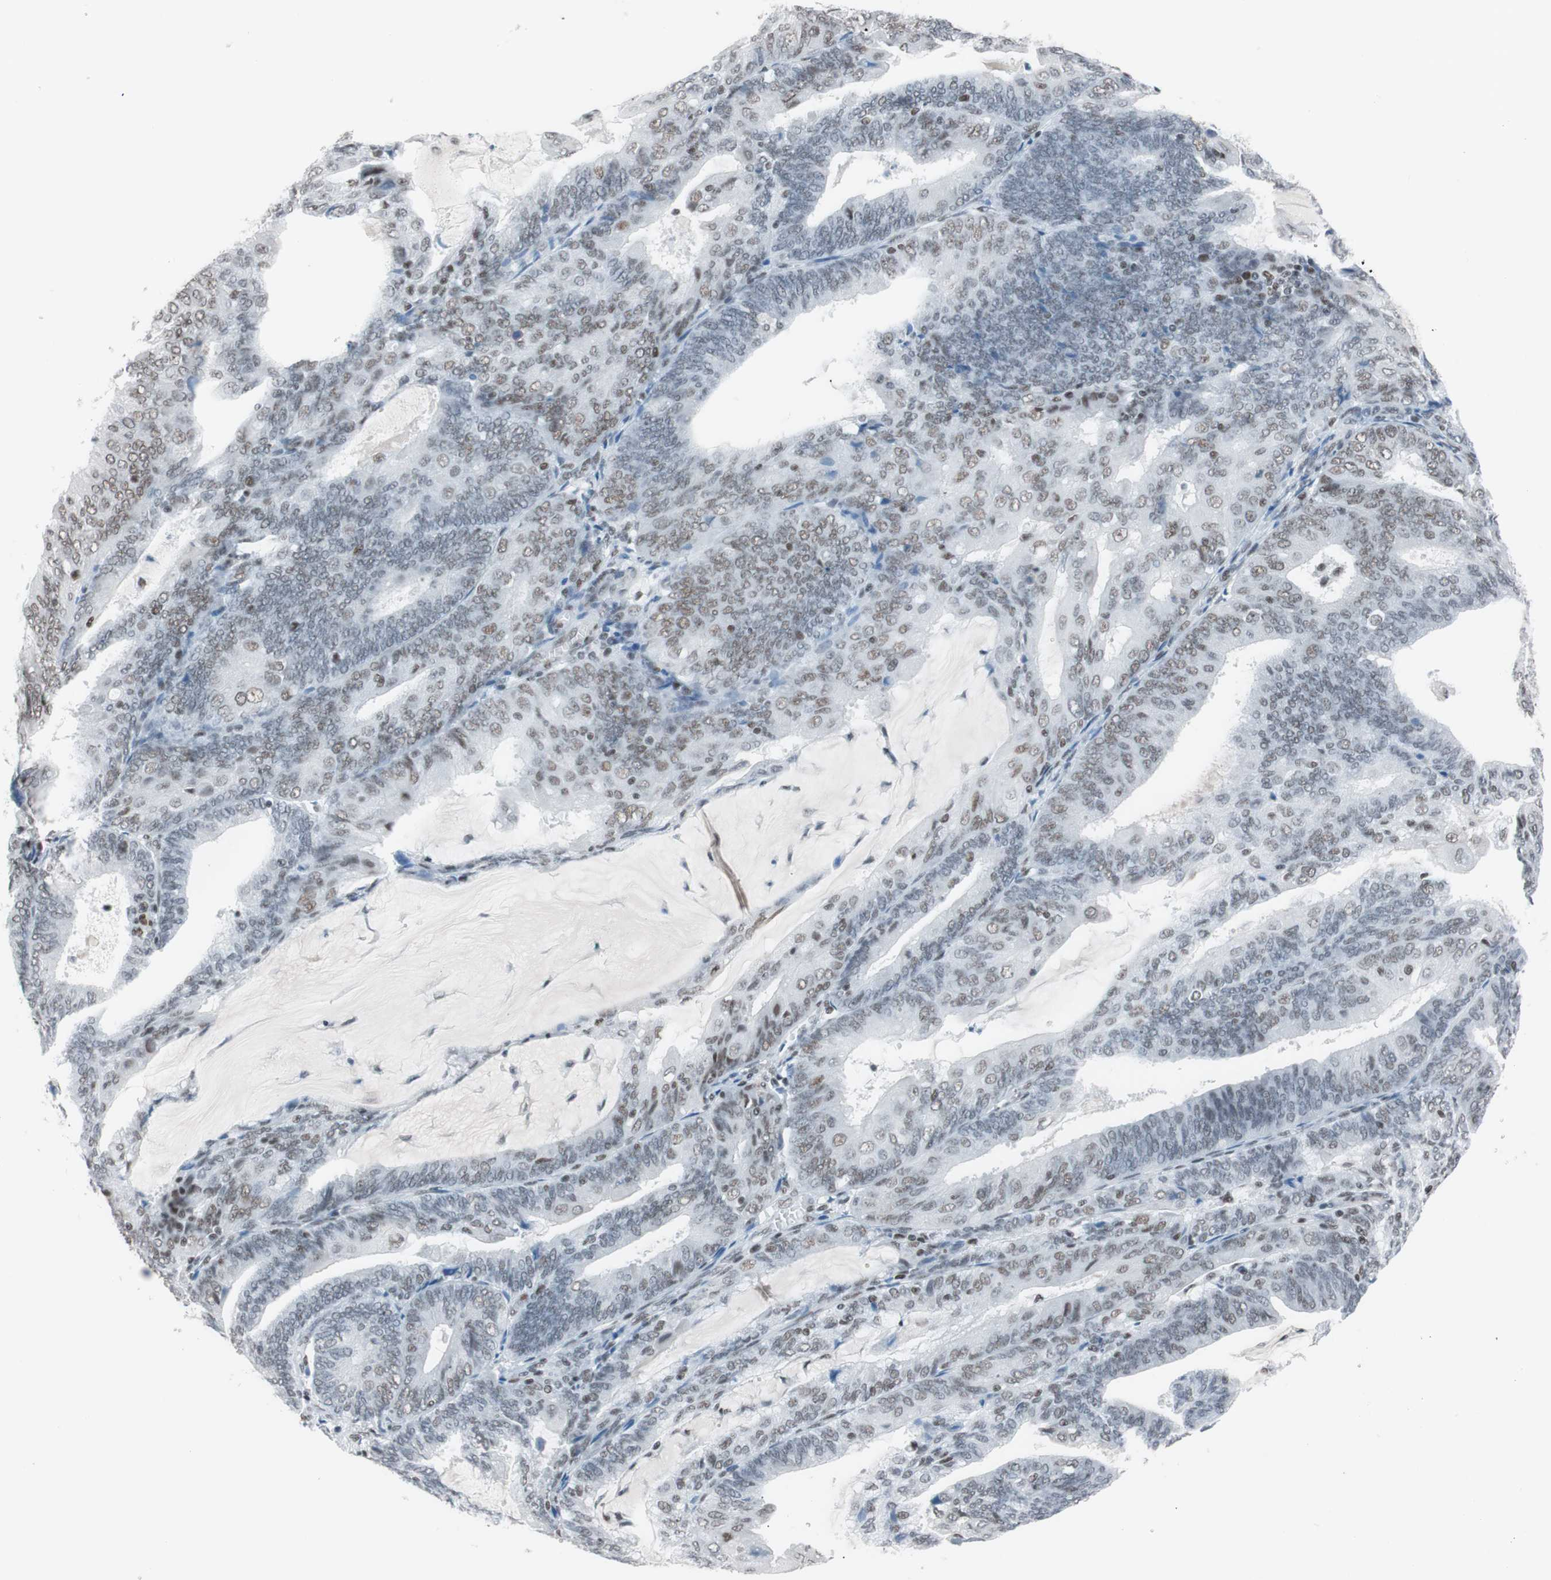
{"staining": {"intensity": "moderate", "quantity": "25%-75%", "location": "nuclear"}, "tissue": "endometrial cancer", "cell_type": "Tumor cells", "image_type": "cancer", "snomed": [{"axis": "morphology", "description": "Adenocarcinoma, NOS"}, {"axis": "topography", "description": "Endometrium"}], "caption": "Immunohistochemistry (DAB (3,3'-diaminobenzidine)) staining of human endometrial cancer (adenocarcinoma) shows moderate nuclear protein staining in about 25%-75% of tumor cells.", "gene": "ARID1A", "patient": {"sex": "female", "age": 81}}